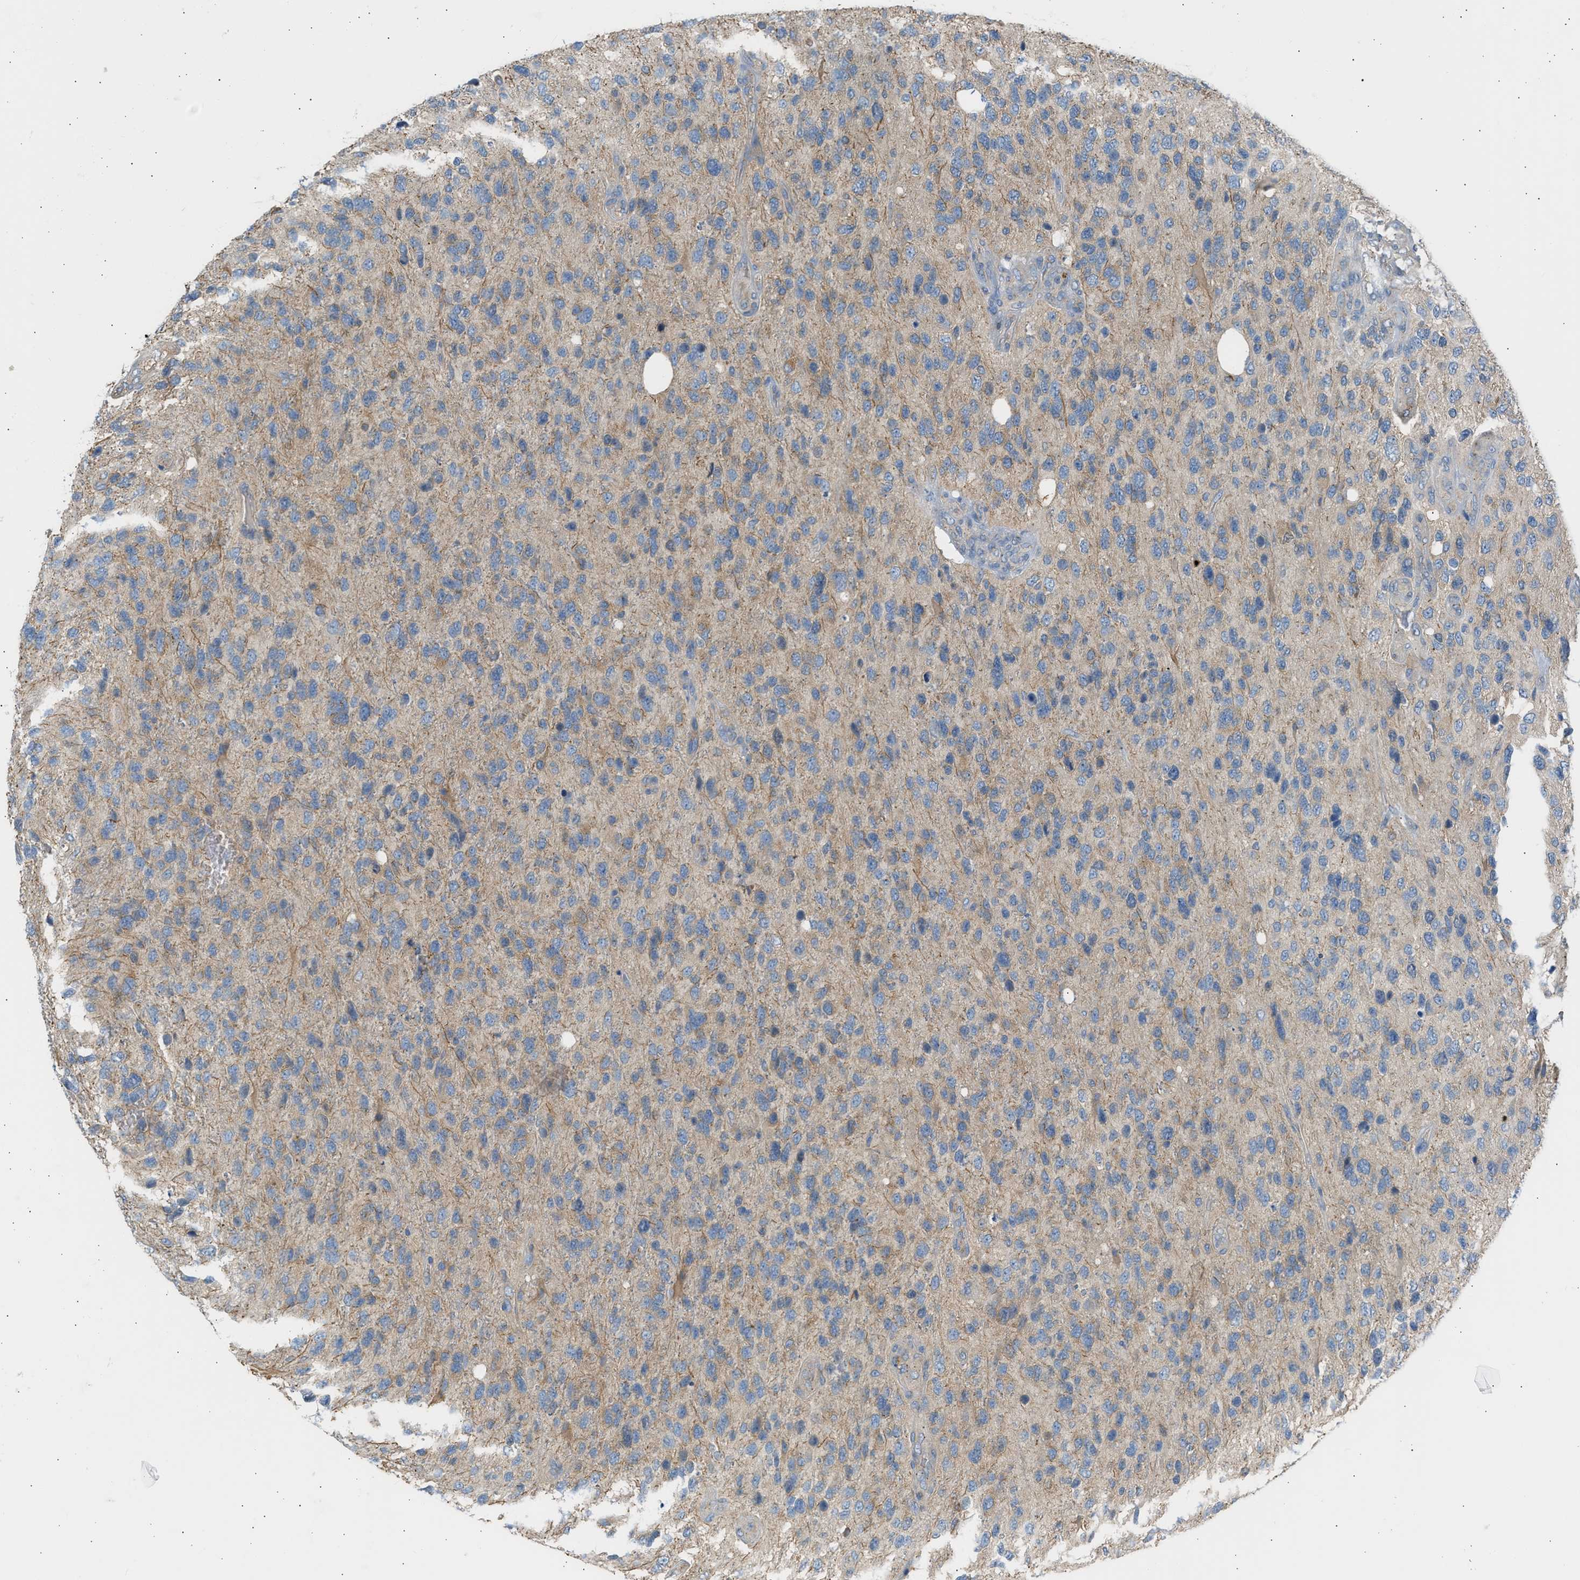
{"staining": {"intensity": "weak", "quantity": "25%-75%", "location": "cytoplasmic/membranous"}, "tissue": "glioma", "cell_type": "Tumor cells", "image_type": "cancer", "snomed": [{"axis": "morphology", "description": "Glioma, malignant, High grade"}, {"axis": "topography", "description": "Brain"}], "caption": "Immunohistochemistry image of neoplastic tissue: malignant high-grade glioma stained using immunohistochemistry demonstrates low levels of weak protein expression localized specifically in the cytoplasmic/membranous of tumor cells, appearing as a cytoplasmic/membranous brown color.", "gene": "TRIM50", "patient": {"sex": "female", "age": 58}}